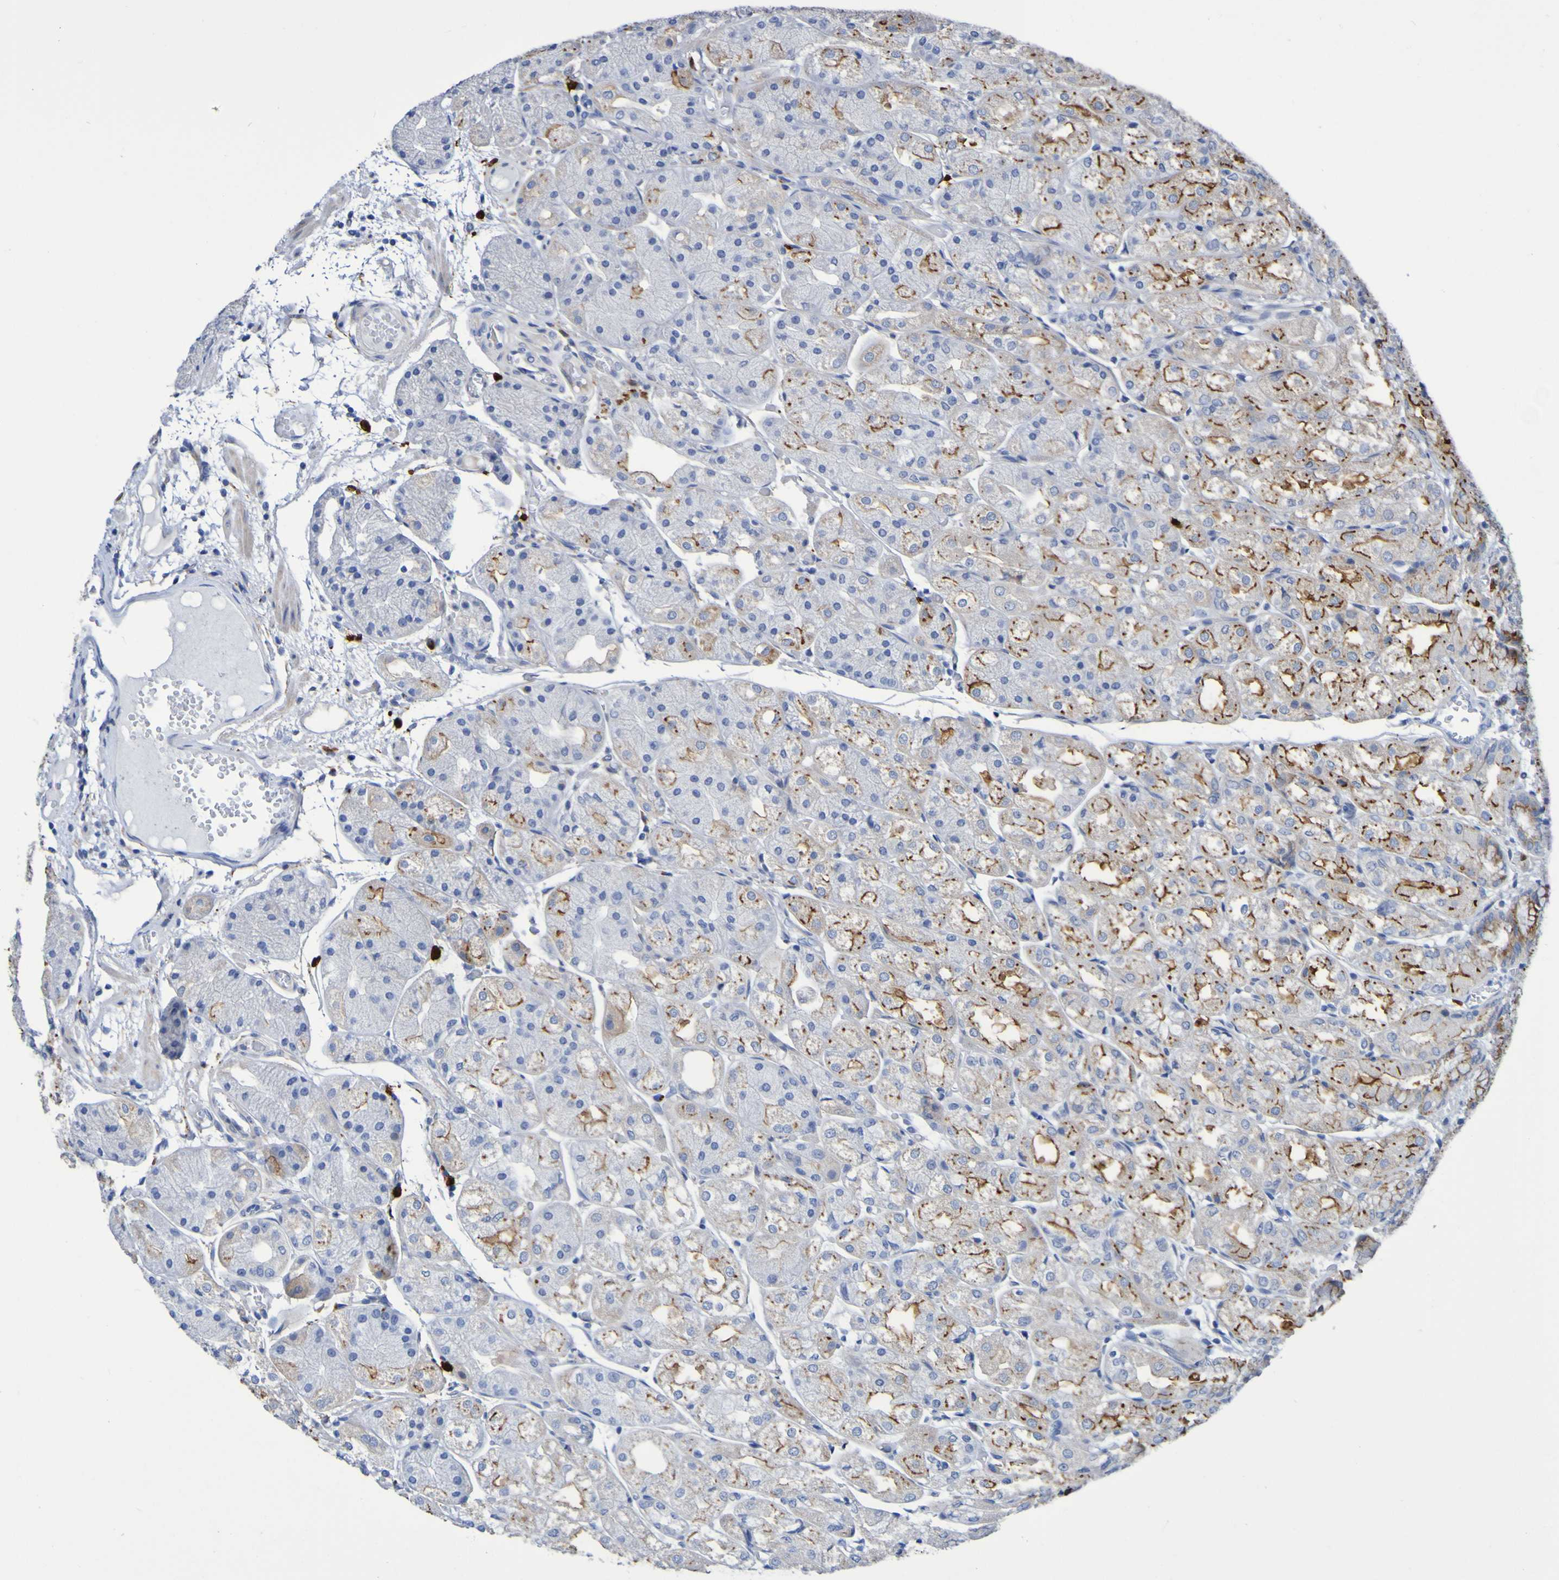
{"staining": {"intensity": "moderate", "quantity": "25%-75%", "location": "cytoplasmic/membranous"}, "tissue": "stomach", "cell_type": "Glandular cells", "image_type": "normal", "snomed": [{"axis": "morphology", "description": "Normal tissue, NOS"}, {"axis": "topography", "description": "Stomach, upper"}], "caption": "Glandular cells reveal moderate cytoplasmic/membranous positivity in approximately 25%-75% of cells in normal stomach. The staining was performed using DAB to visualize the protein expression in brown, while the nuclei were stained in blue with hematoxylin (Magnification: 20x).", "gene": "C11orf24", "patient": {"sex": "male", "age": 72}}